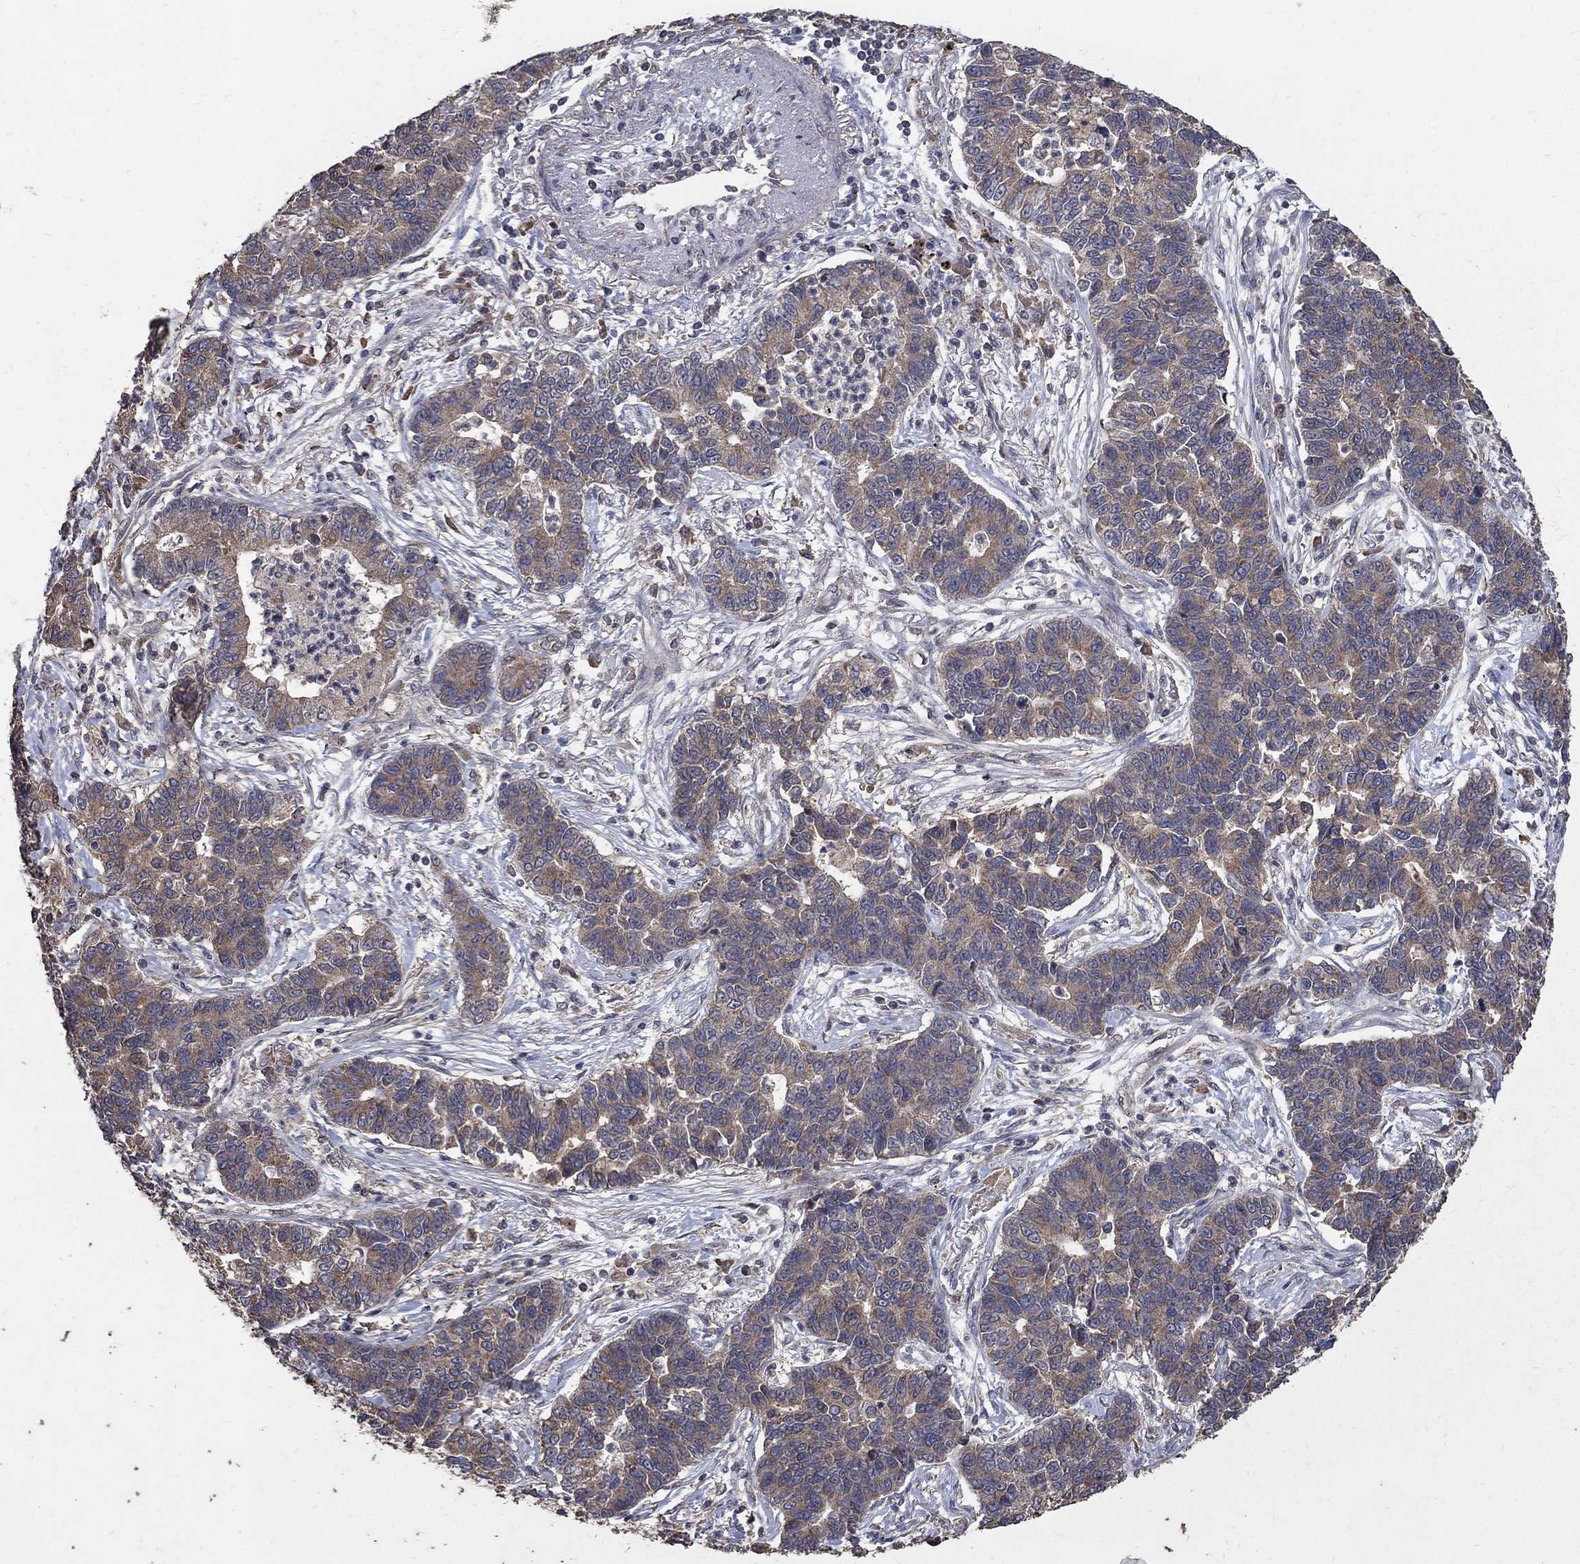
{"staining": {"intensity": "weak", "quantity": ">75%", "location": "cytoplasmic/membranous"}, "tissue": "lung cancer", "cell_type": "Tumor cells", "image_type": "cancer", "snomed": [{"axis": "morphology", "description": "Adenocarcinoma, NOS"}, {"axis": "topography", "description": "Lung"}], "caption": "Protein staining shows weak cytoplasmic/membranous positivity in approximately >75% of tumor cells in adenocarcinoma (lung). The protein is stained brown, and the nuclei are stained in blue (DAB (3,3'-diaminobenzidine) IHC with brightfield microscopy, high magnification).", "gene": "C17orf75", "patient": {"sex": "female", "age": 57}}